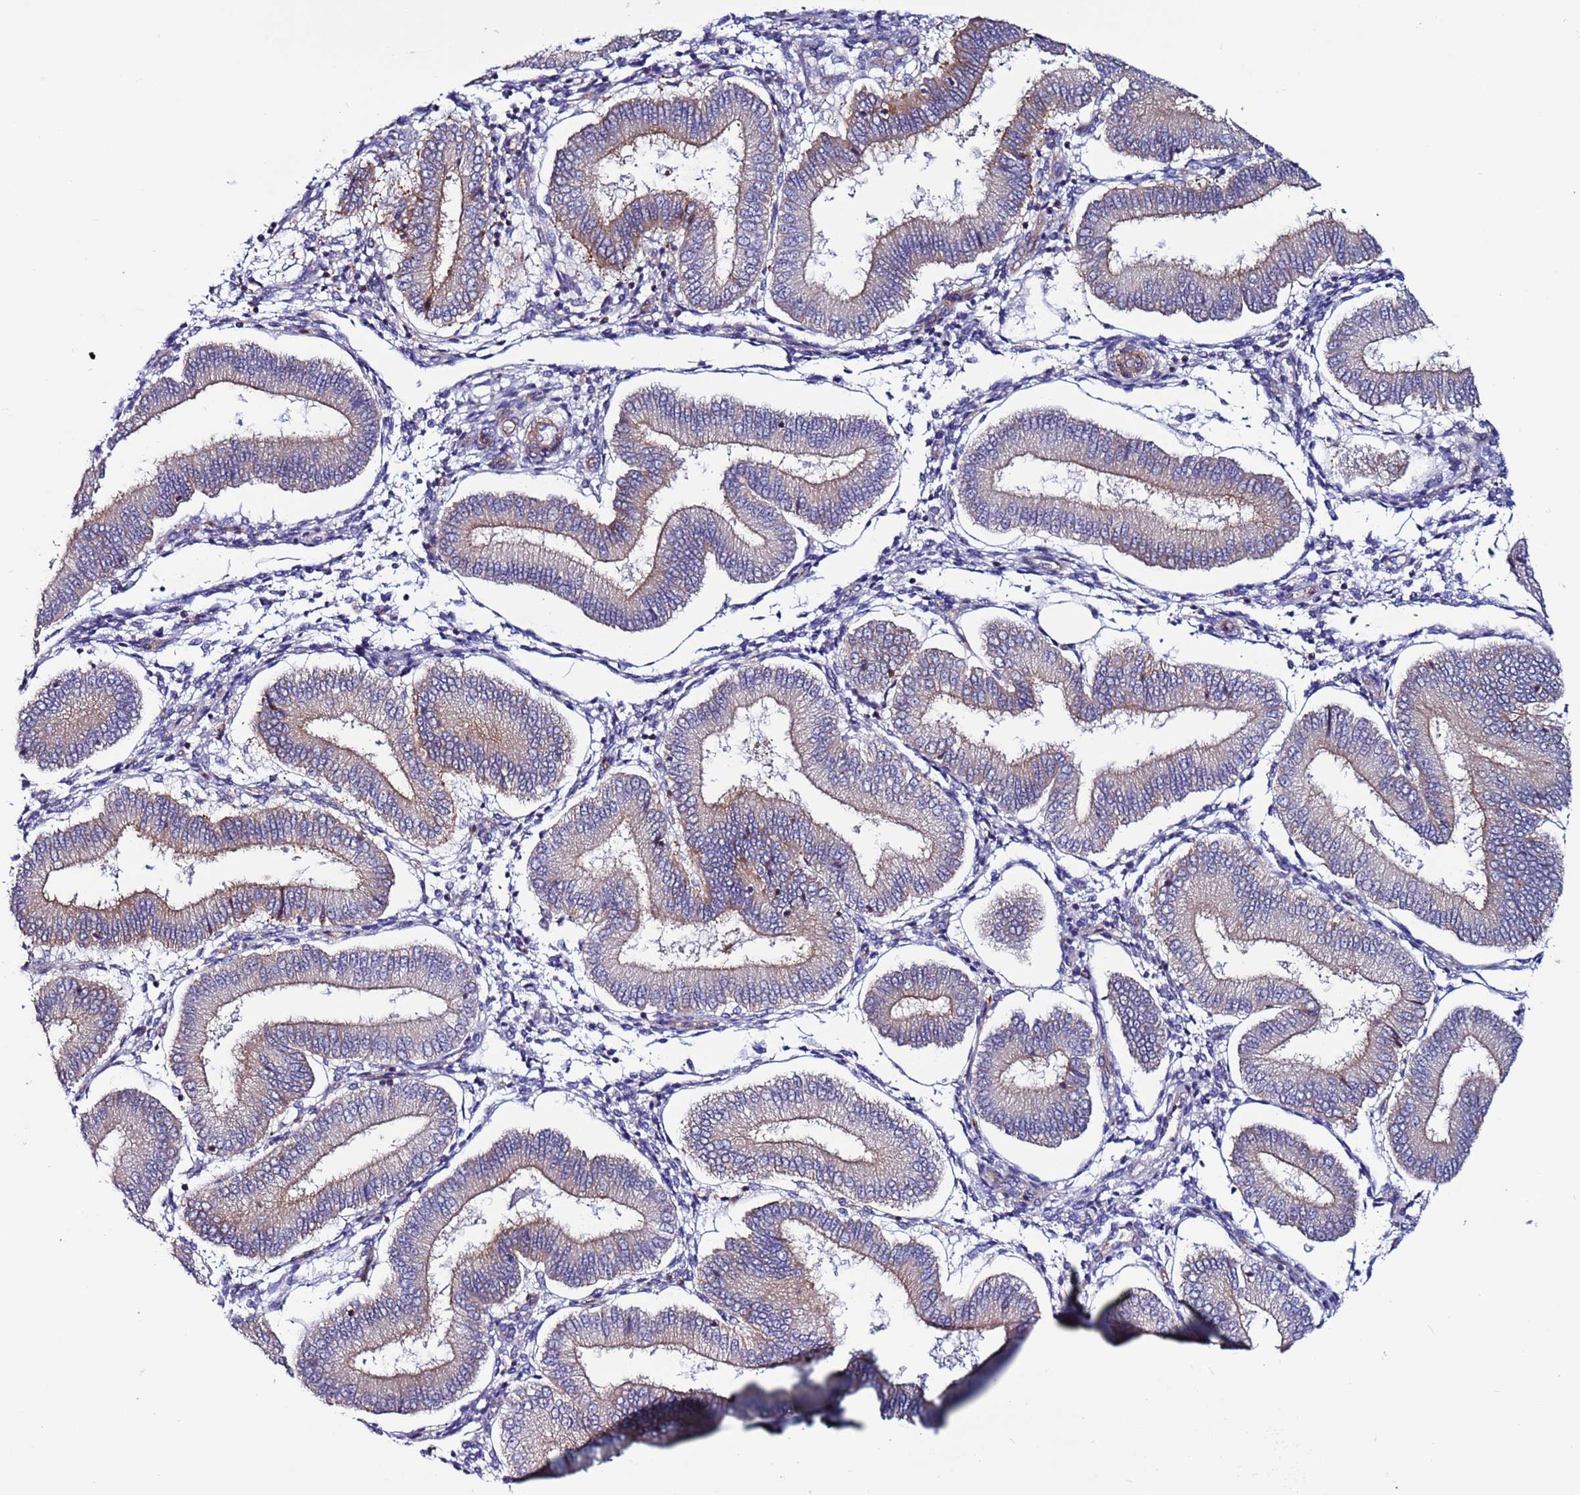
{"staining": {"intensity": "negative", "quantity": "none", "location": "none"}, "tissue": "endometrium", "cell_type": "Cells in endometrial stroma", "image_type": "normal", "snomed": [{"axis": "morphology", "description": "Normal tissue, NOS"}, {"axis": "topography", "description": "Endometrium"}], "caption": "Immunohistochemistry photomicrograph of benign human endometrium stained for a protein (brown), which demonstrates no staining in cells in endometrial stroma. (Brightfield microscopy of DAB (3,3'-diaminobenzidine) IHC at high magnification).", "gene": "EFCAB8", "patient": {"sex": "female", "age": 39}}